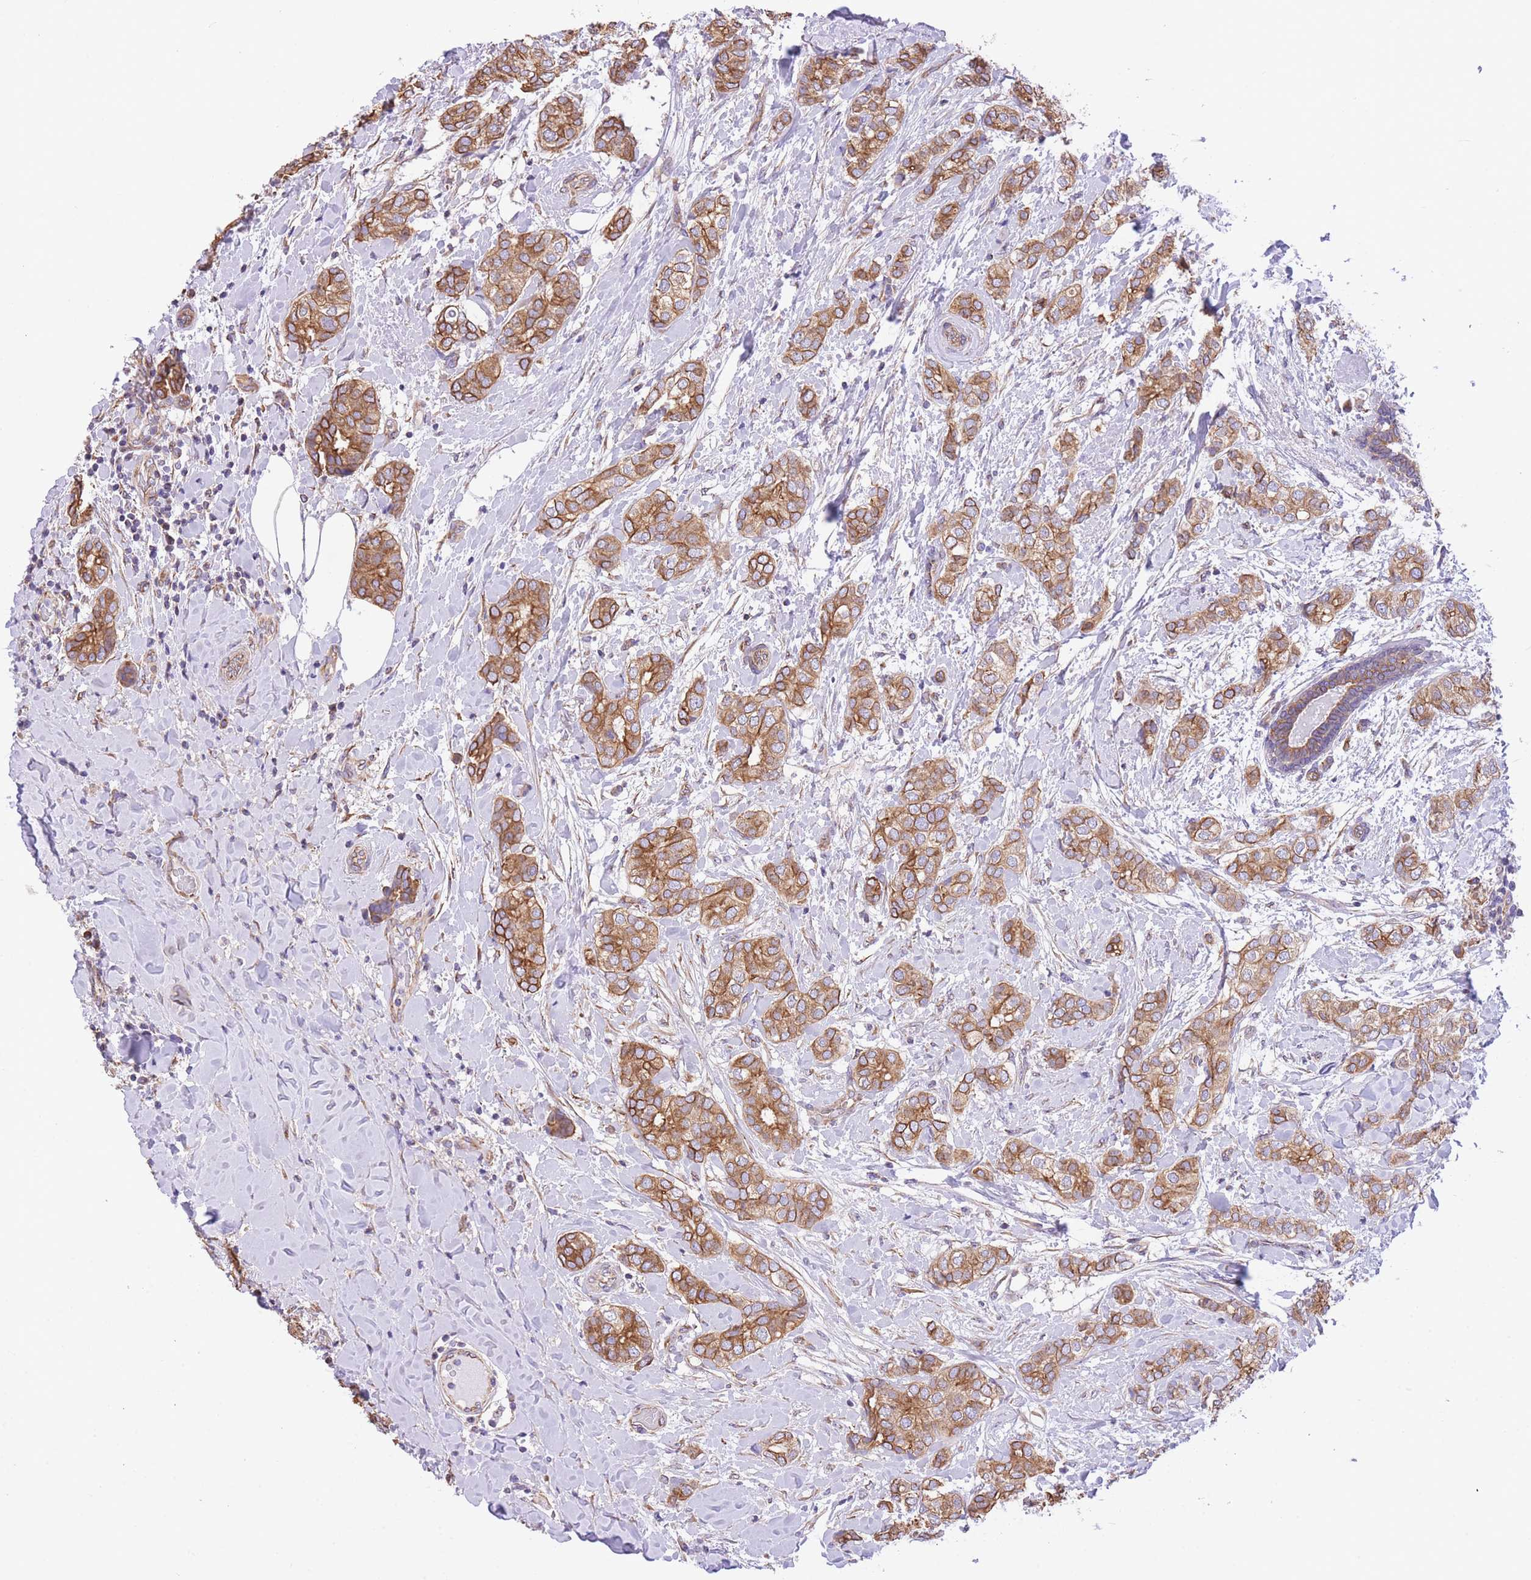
{"staining": {"intensity": "moderate", "quantity": ">75%", "location": "cytoplasmic/membranous"}, "tissue": "breast cancer", "cell_type": "Tumor cells", "image_type": "cancer", "snomed": [{"axis": "morphology", "description": "Duct carcinoma"}, {"axis": "topography", "description": "Breast"}], "caption": "DAB (3,3'-diaminobenzidine) immunohistochemical staining of invasive ductal carcinoma (breast) reveals moderate cytoplasmic/membranous protein positivity in about >75% of tumor cells.", "gene": "RHOU", "patient": {"sex": "female", "age": 73}}